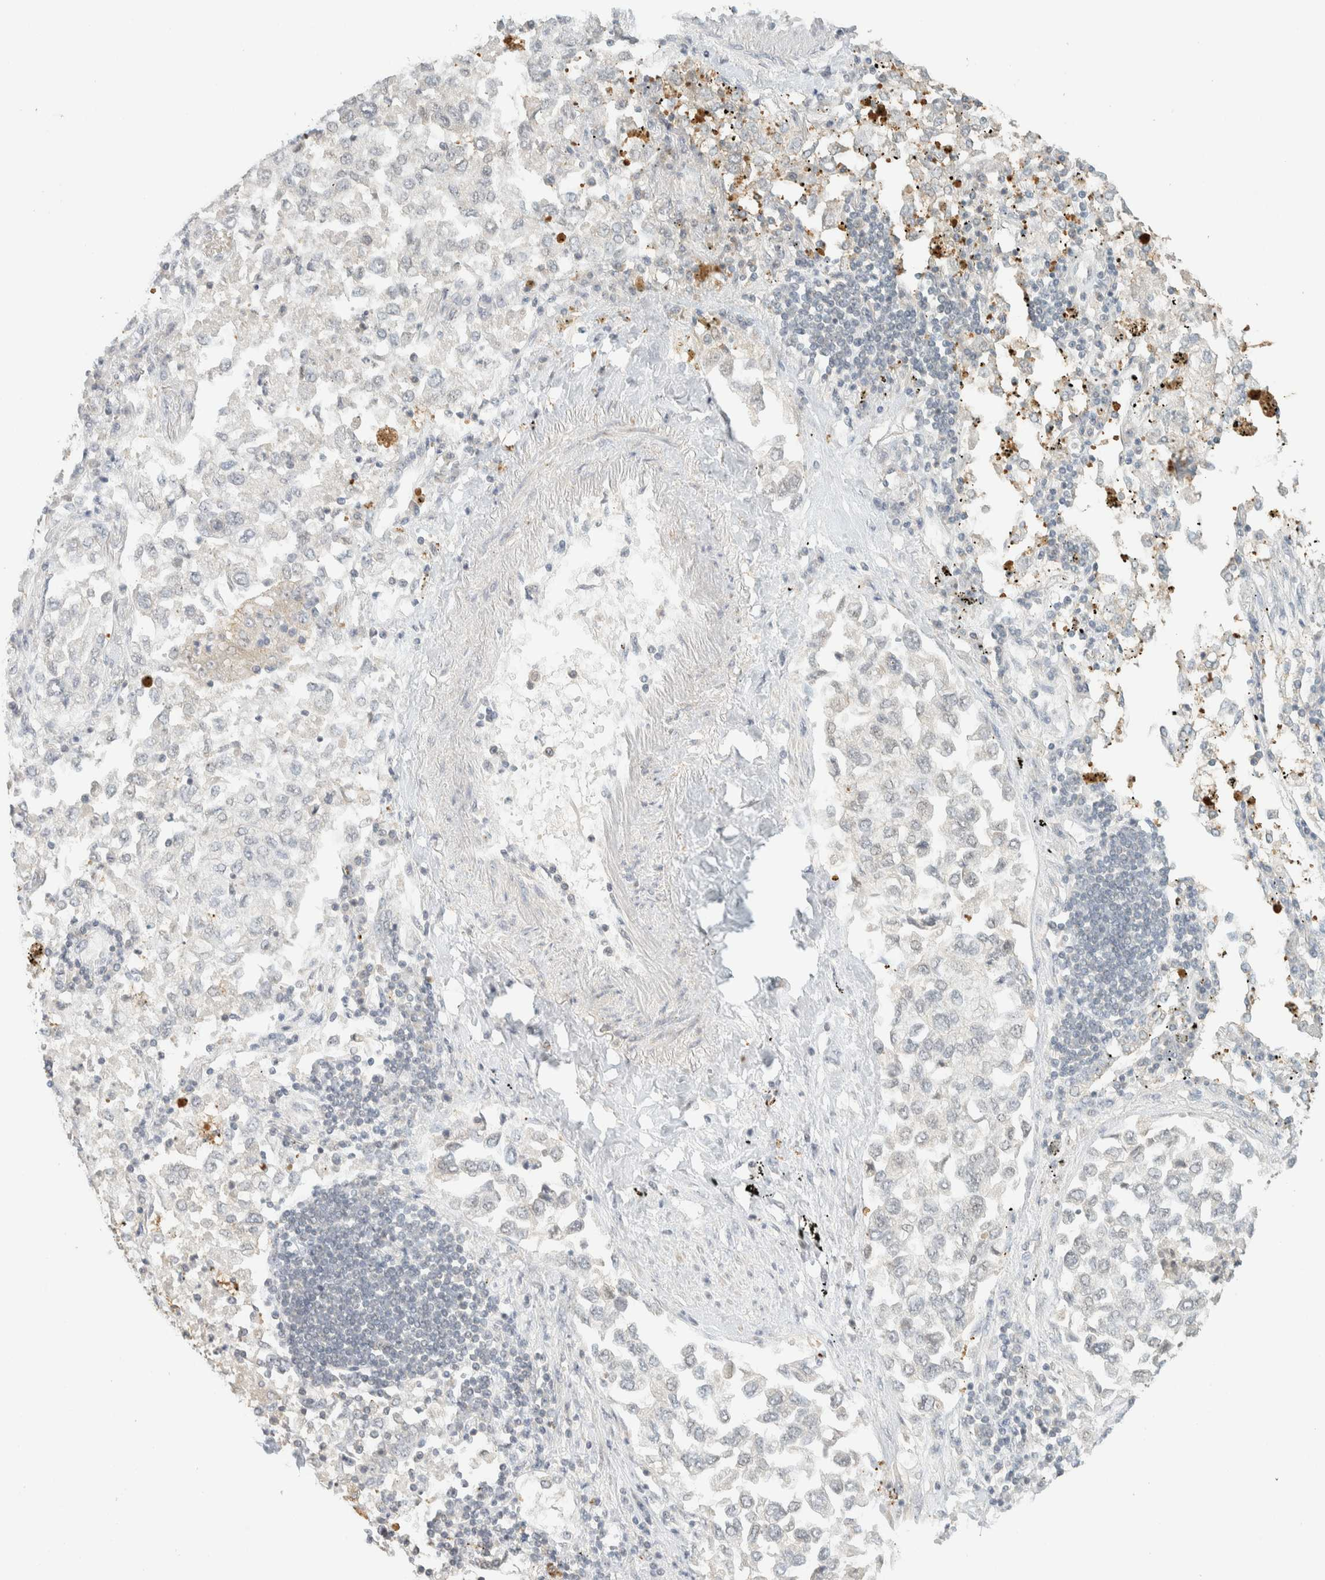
{"staining": {"intensity": "negative", "quantity": "none", "location": "none"}, "tissue": "lung cancer", "cell_type": "Tumor cells", "image_type": "cancer", "snomed": [{"axis": "morphology", "description": "Inflammation, NOS"}, {"axis": "morphology", "description": "Adenocarcinoma, NOS"}, {"axis": "topography", "description": "Lung"}], "caption": "This is a image of immunohistochemistry staining of lung adenocarcinoma, which shows no positivity in tumor cells.", "gene": "KIFAP3", "patient": {"sex": "male", "age": 63}}